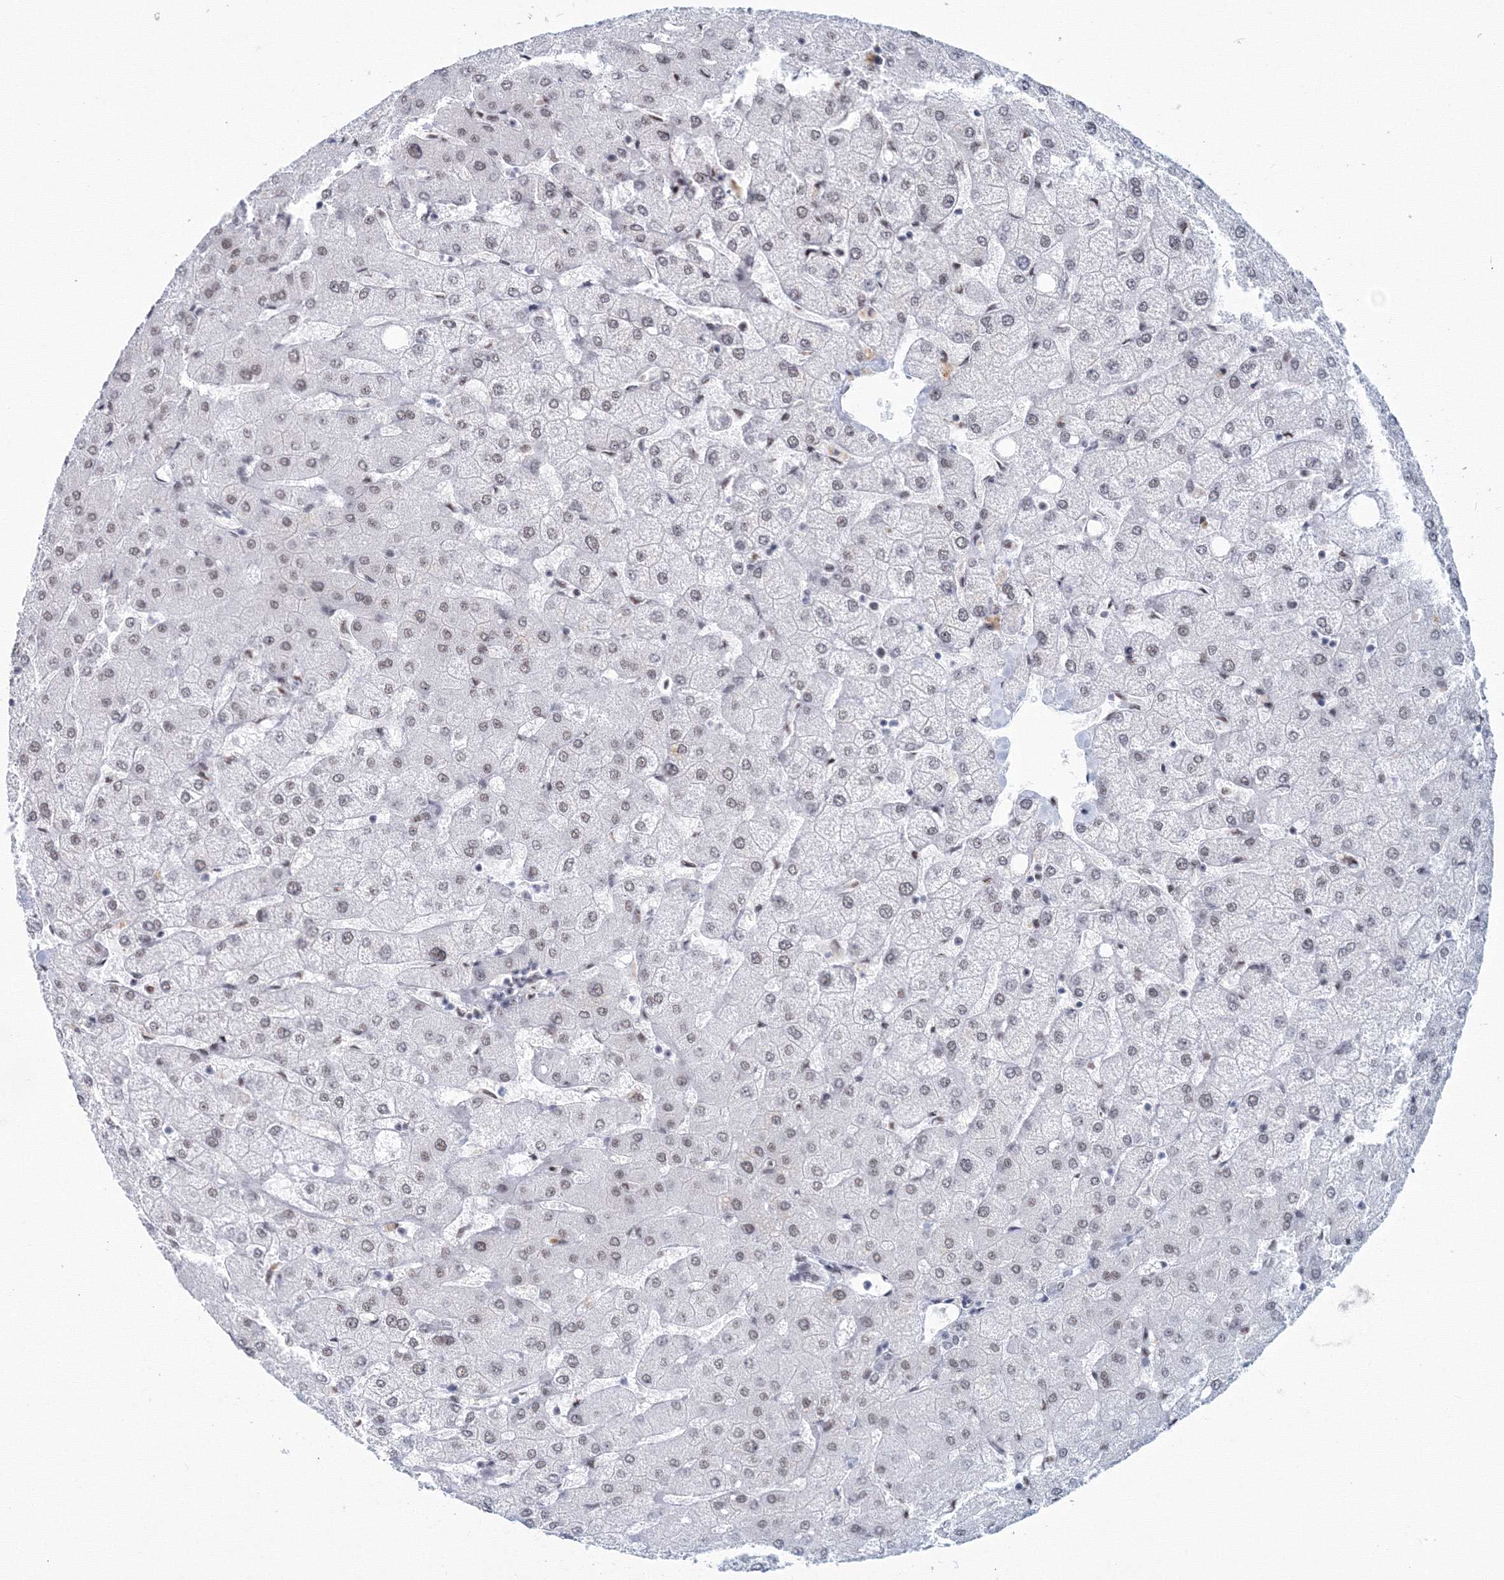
{"staining": {"intensity": "weak", "quantity": "25%-75%", "location": "nuclear"}, "tissue": "liver", "cell_type": "Cholangiocytes", "image_type": "normal", "snomed": [{"axis": "morphology", "description": "Normal tissue, NOS"}, {"axis": "topography", "description": "Liver"}], "caption": "Protein staining by immunohistochemistry (IHC) reveals weak nuclear expression in approximately 25%-75% of cholangiocytes in normal liver.", "gene": "SF3B6", "patient": {"sex": "female", "age": 54}}